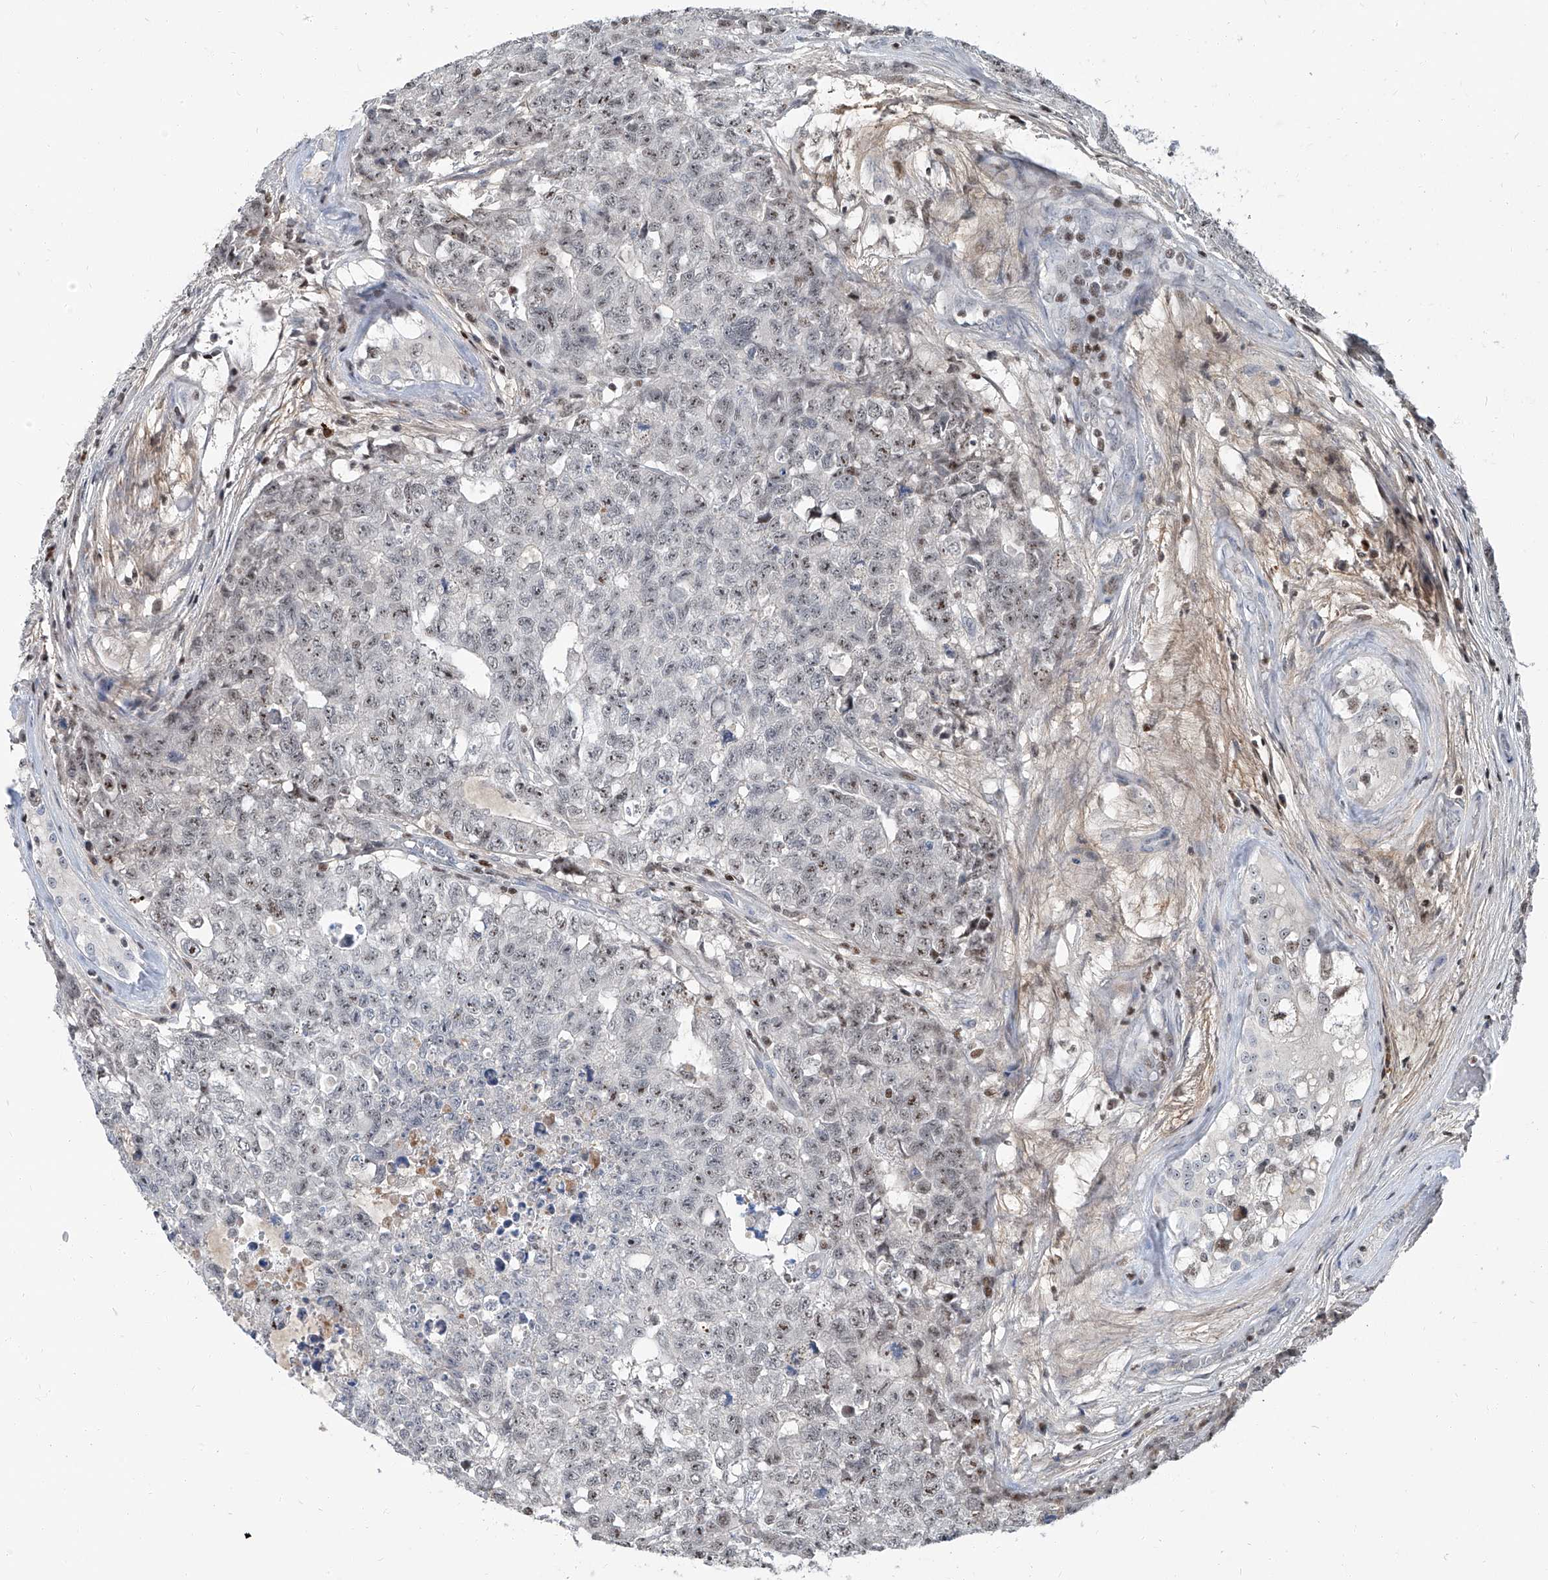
{"staining": {"intensity": "weak", "quantity": "<25%", "location": "nuclear"}, "tissue": "testis cancer", "cell_type": "Tumor cells", "image_type": "cancer", "snomed": [{"axis": "morphology", "description": "Carcinoma, Embryonal, NOS"}, {"axis": "topography", "description": "Testis"}], "caption": "Photomicrograph shows no significant protein positivity in tumor cells of testis embryonal carcinoma.", "gene": "HOXA3", "patient": {"sex": "male", "age": 28}}